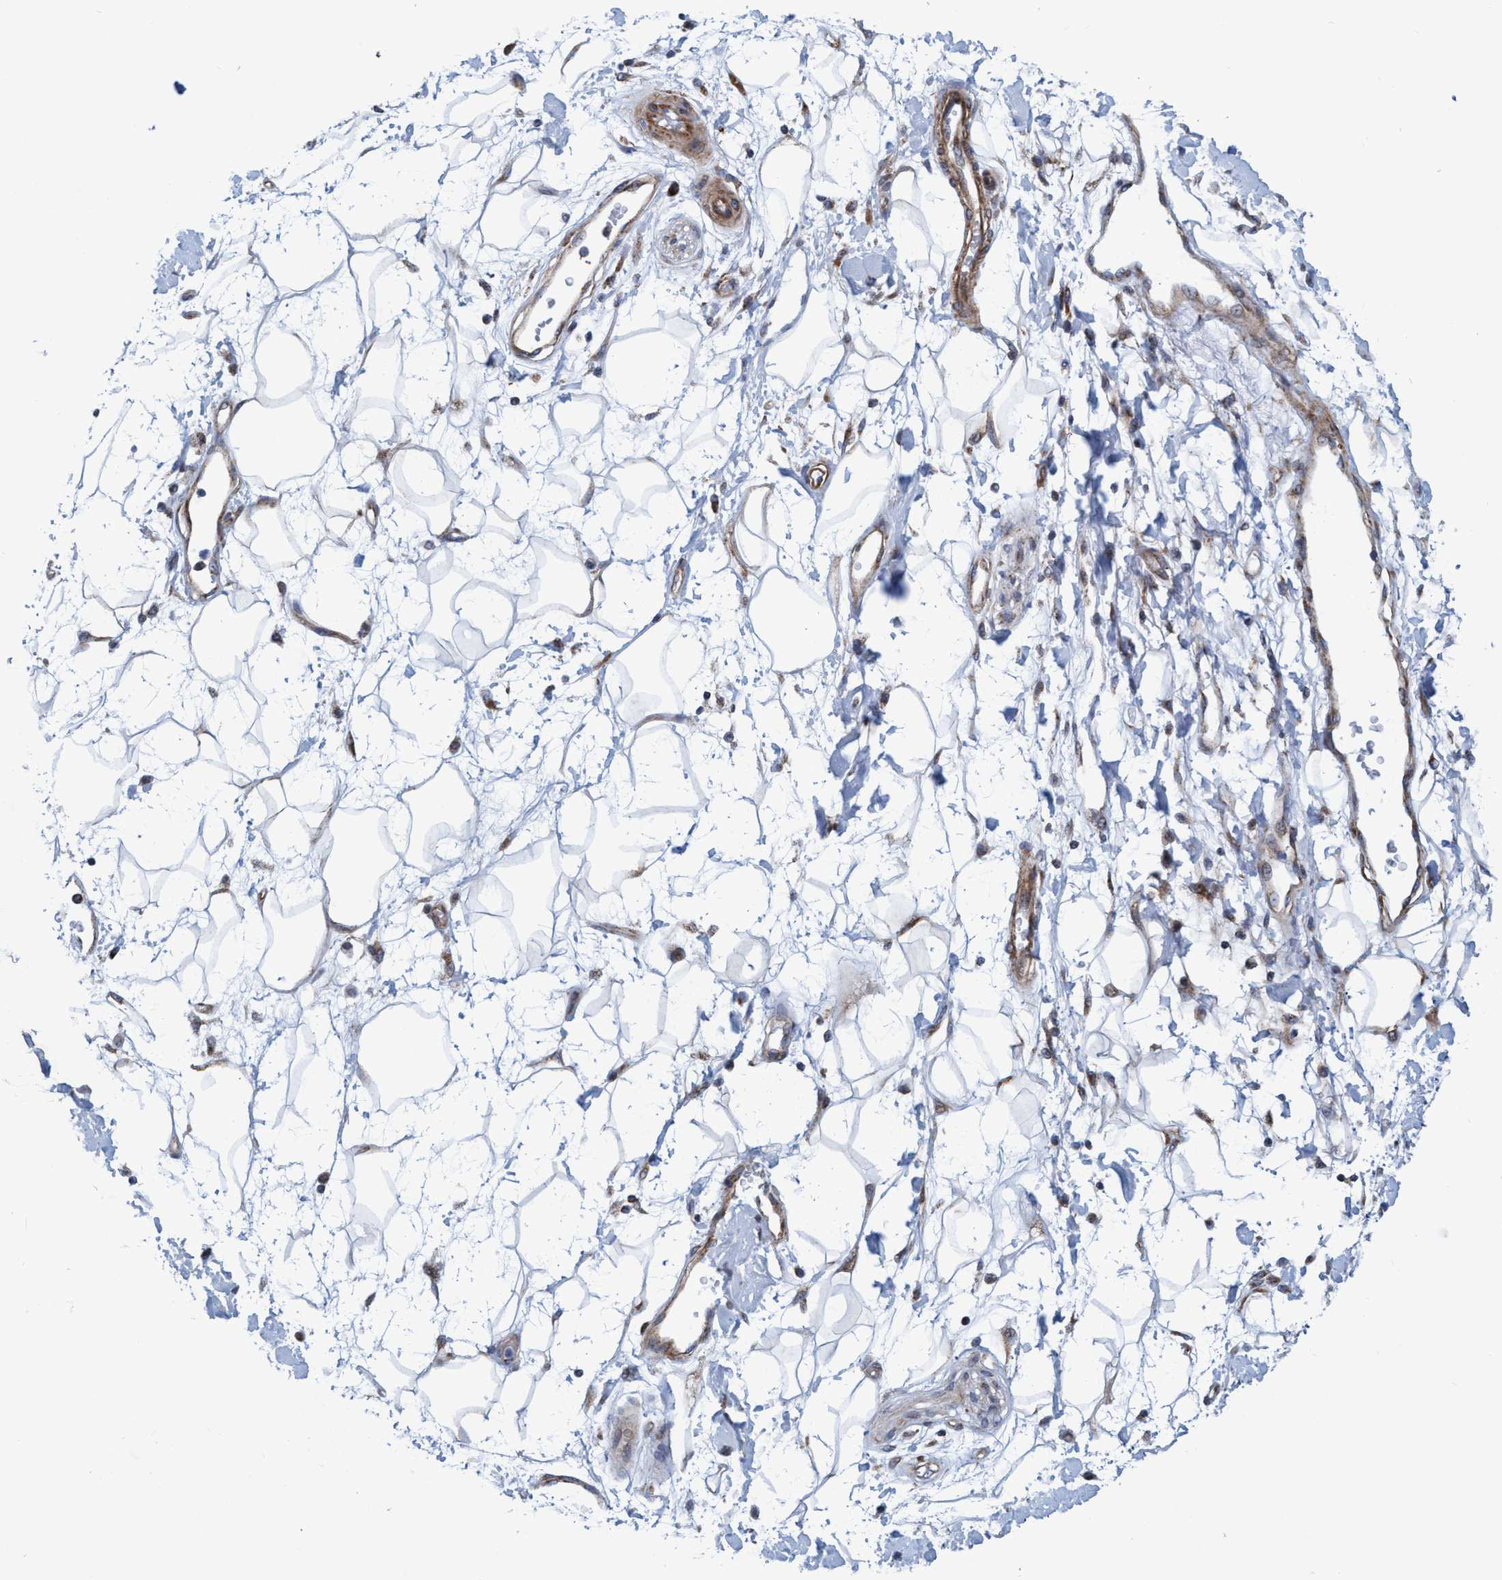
{"staining": {"intensity": "negative", "quantity": "none", "location": "none"}, "tissue": "adipose tissue", "cell_type": "Adipocytes", "image_type": "normal", "snomed": [{"axis": "morphology", "description": "Normal tissue, NOS"}, {"axis": "morphology", "description": "Adenocarcinoma, NOS"}, {"axis": "topography", "description": "Duodenum"}, {"axis": "topography", "description": "Peripheral nerve tissue"}], "caption": "Adipocytes show no significant protein staining in normal adipose tissue. (IHC, brightfield microscopy, high magnification).", "gene": "POLR1F", "patient": {"sex": "female", "age": 60}}